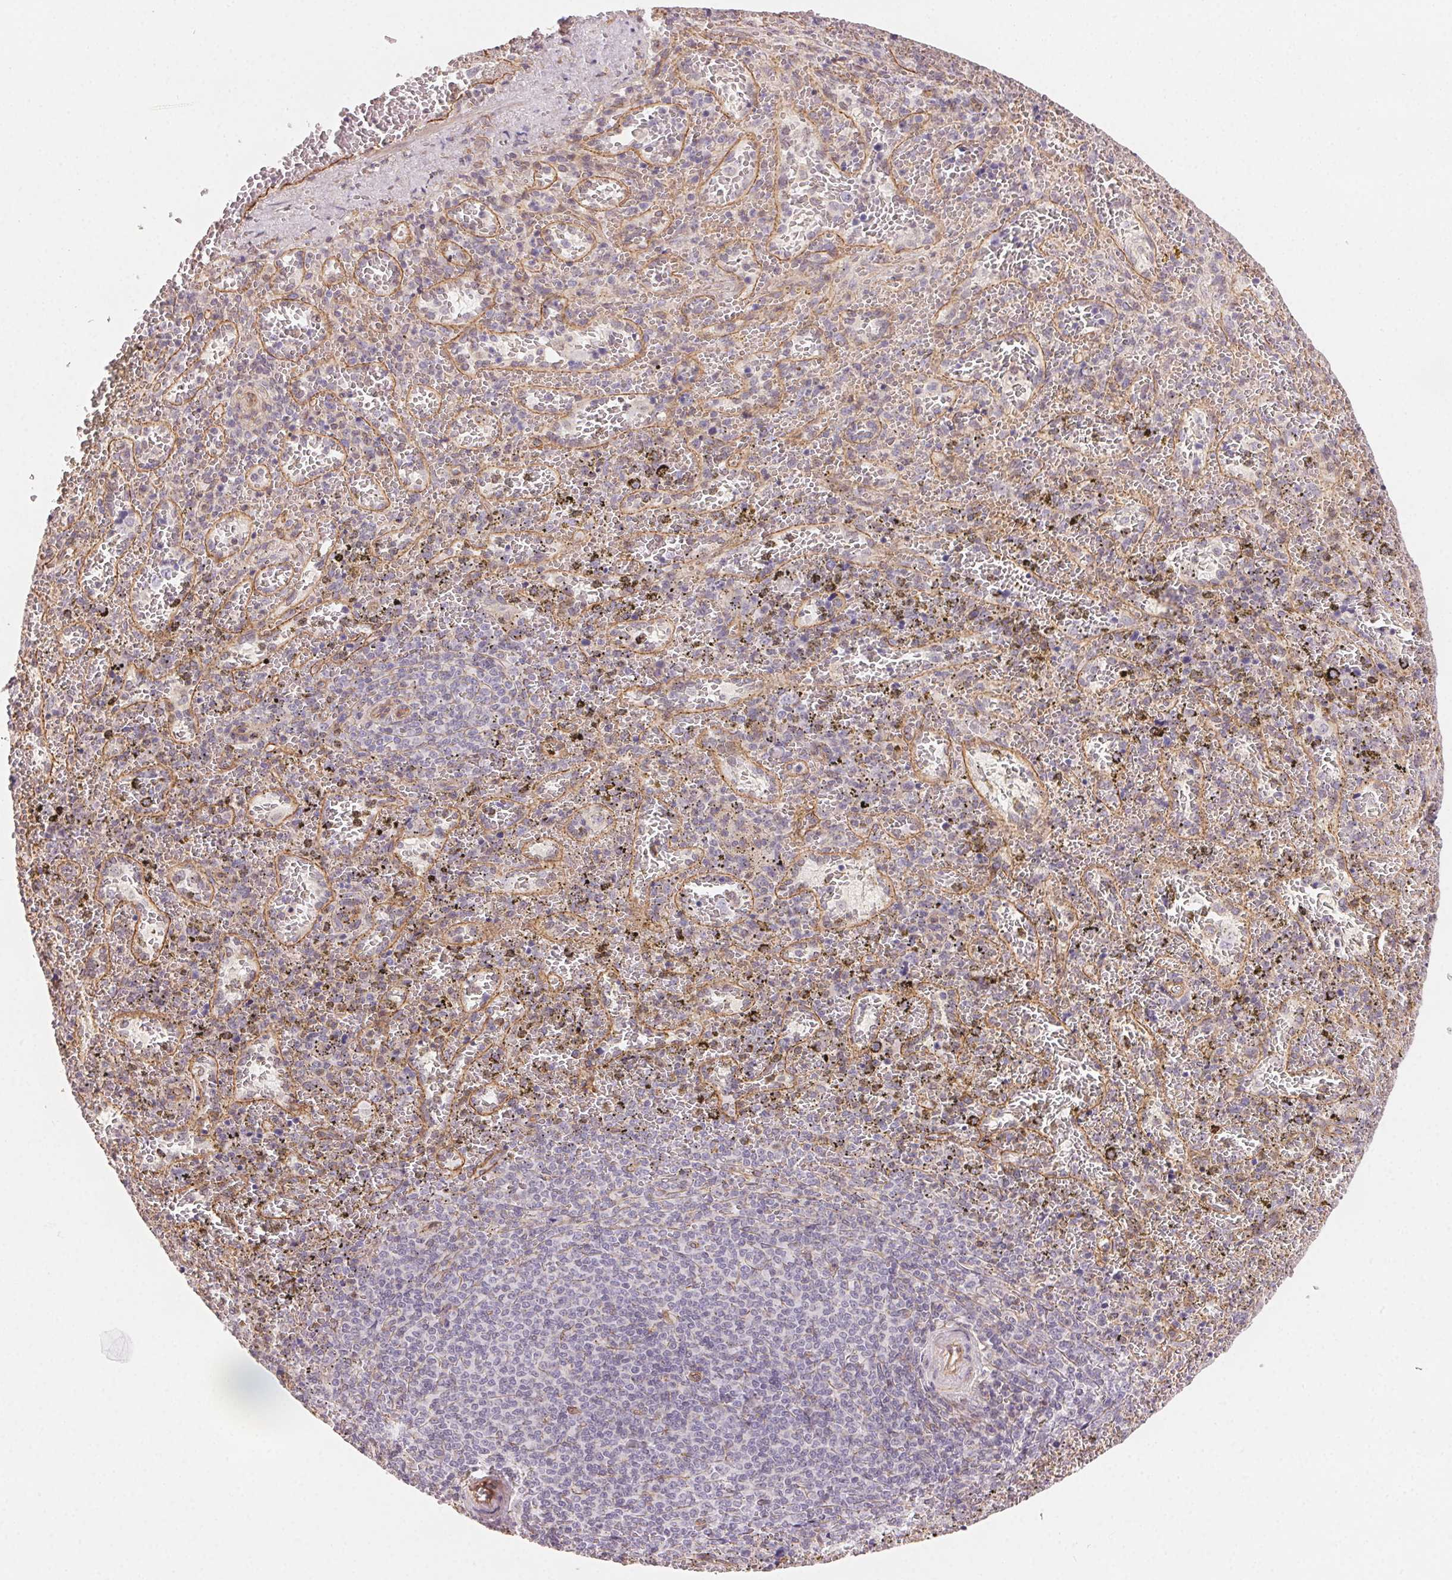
{"staining": {"intensity": "negative", "quantity": "none", "location": "none"}, "tissue": "spleen", "cell_type": "Cells in red pulp", "image_type": "normal", "snomed": [{"axis": "morphology", "description": "Normal tissue, NOS"}, {"axis": "topography", "description": "Spleen"}], "caption": "Cells in red pulp show no significant protein expression in benign spleen. (DAB IHC visualized using brightfield microscopy, high magnification).", "gene": "PLA2G4F", "patient": {"sex": "female", "age": 50}}